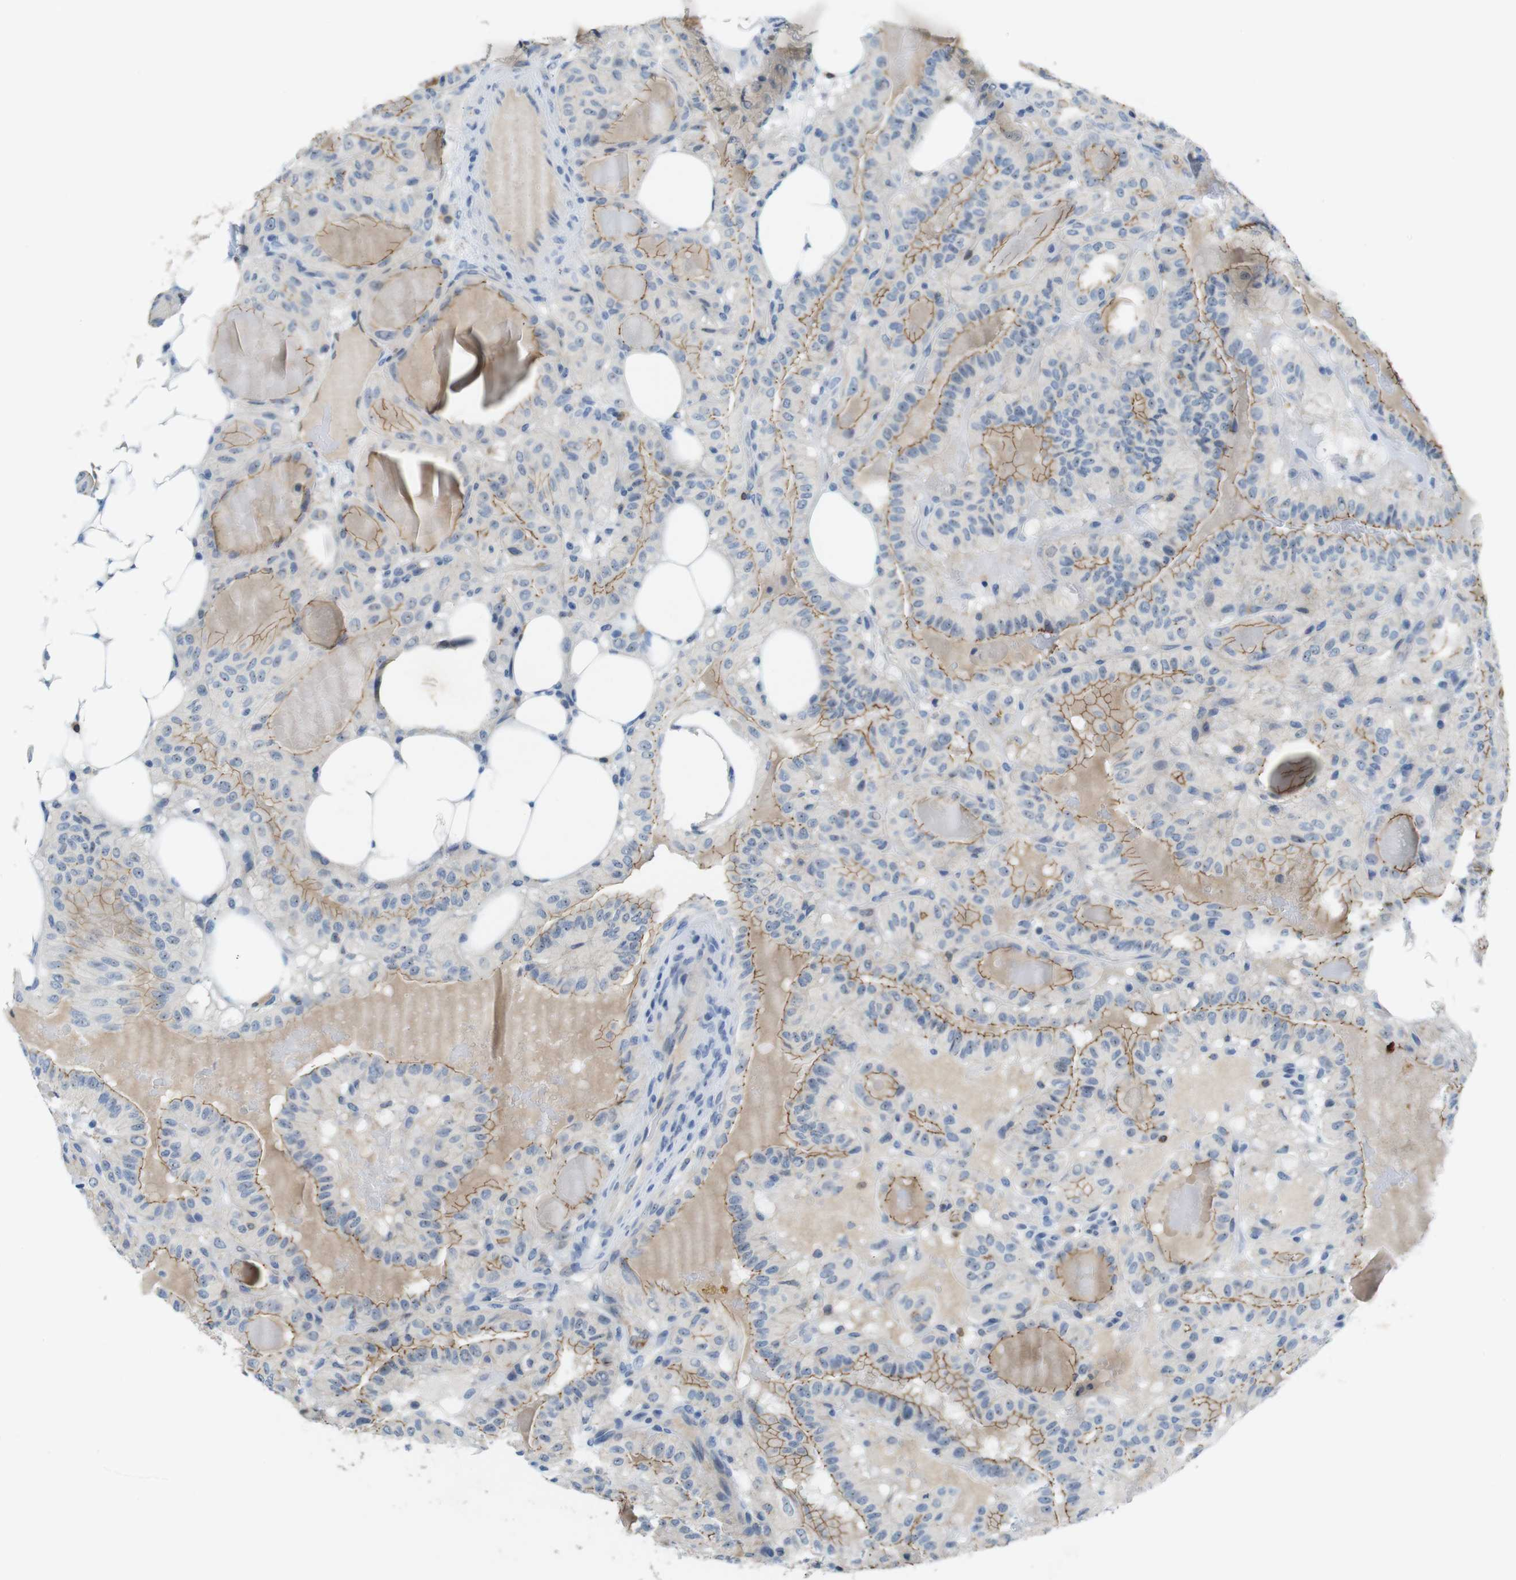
{"staining": {"intensity": "weak", "quantity": "25%-75%", "location": "cytoplasmic/membranous"}, "tissue": "thyroid cancer", "cell_type": "Tumor cells", "image_type": "cancer", "snomed": [{"axis": "morphology", "description": "Papillary adenocarcinoma, NOS"}, {"axis": "topography", "description": "Thyroid gland"}], "caption": "Thyroid cancer (papillary adenocarcinoma) tissue exhibits weak cytoplasmic/membranous expression in about 25%-75% of tumor cells (Brightfield microscopy of DAB IHC at high magnification).", "gene": "TJP3", "patient": {"sex": "male", "age": 77}}